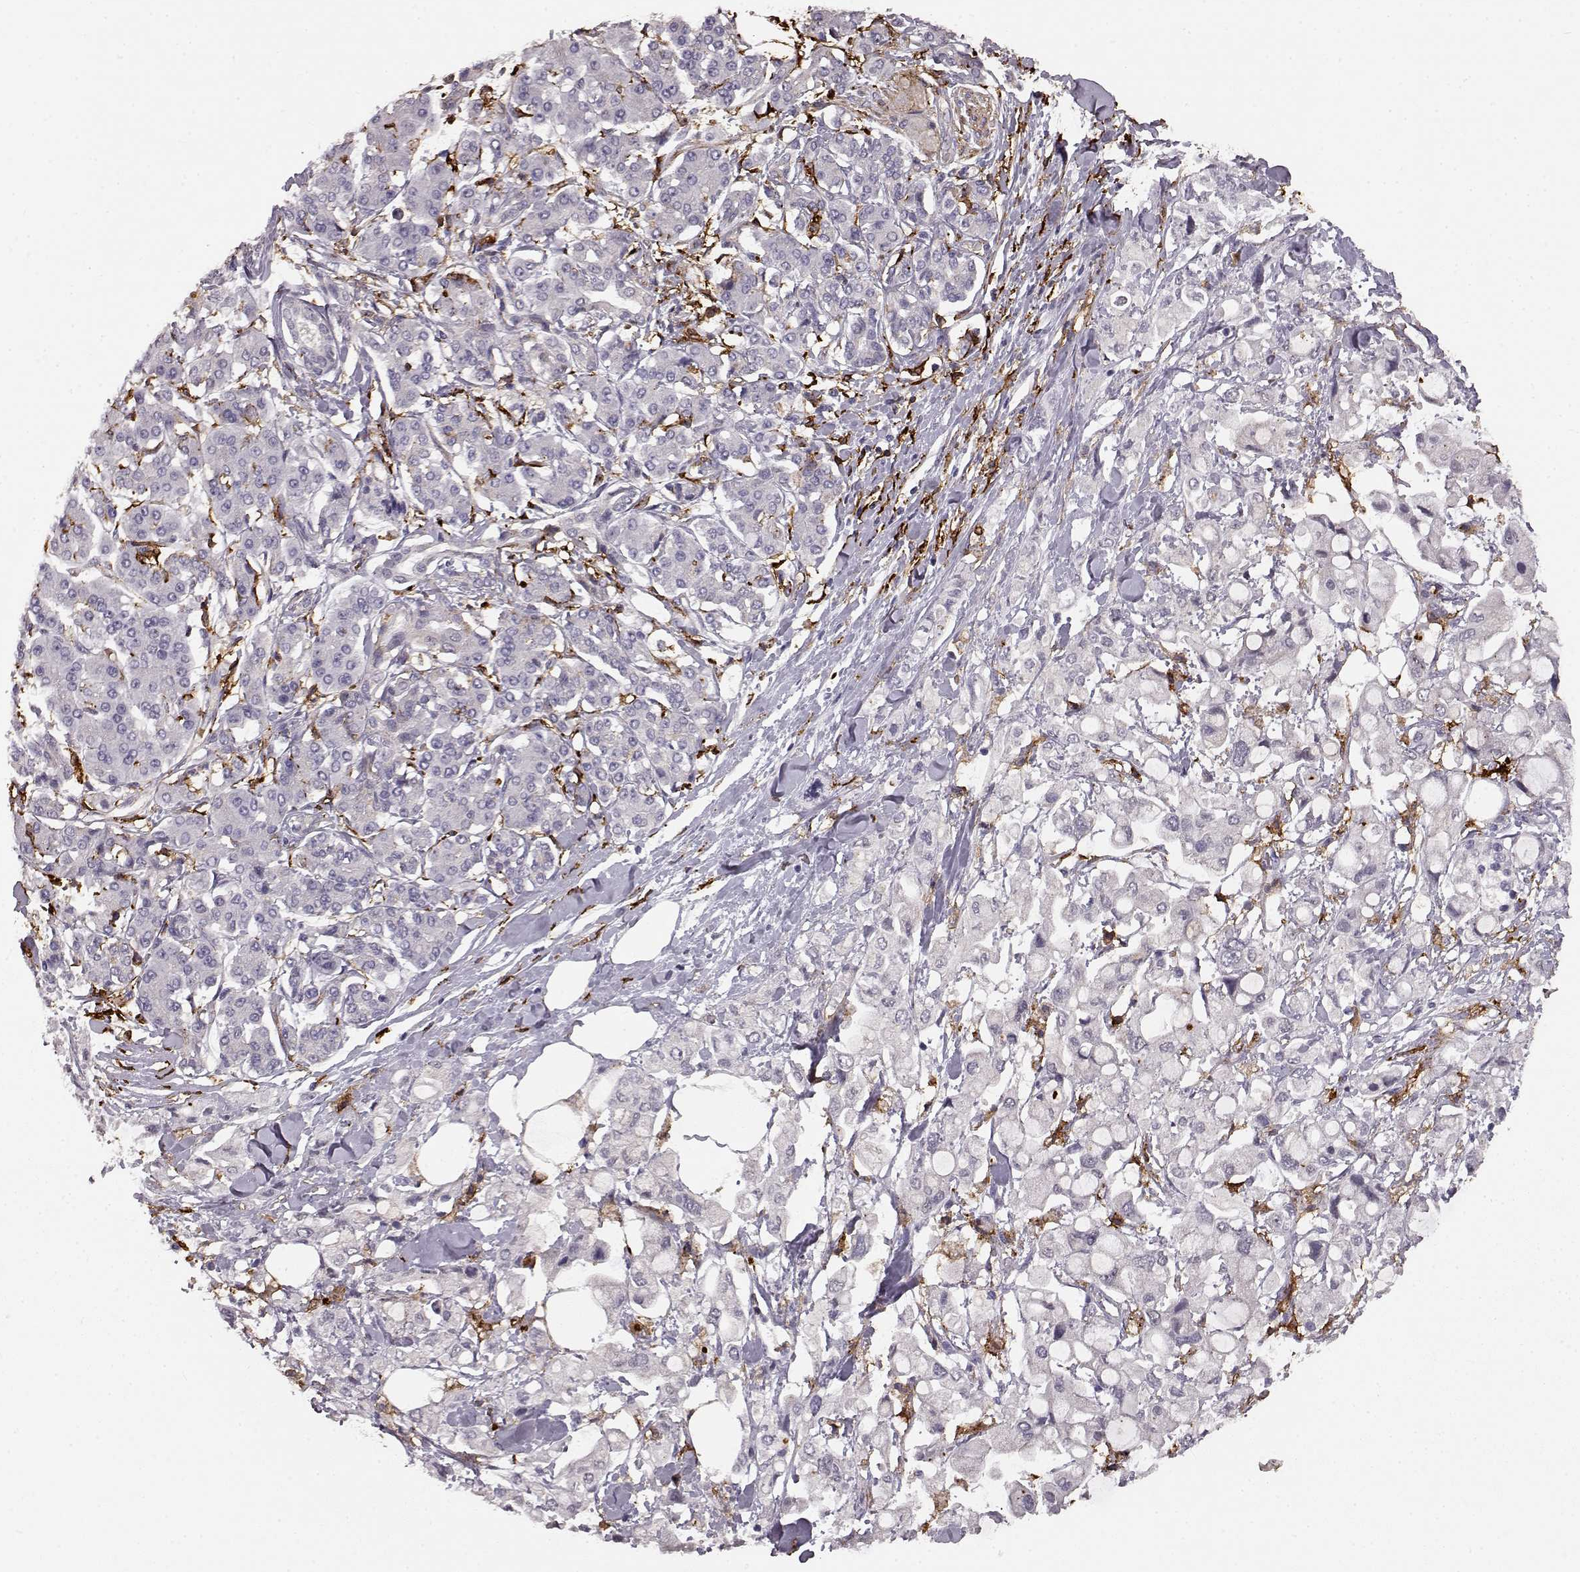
{"staining": {"intensity": "negative", "quantity": "none", "location": "none"}, "tissue": "pancreatic cancer", "cell_type": "Tumor cells", "image_type": "cancer", "snomed": [{"axis": "morphology", "description": "Adenocarcinoma, NOS"}, {"axis": "topography", "description": "Pancreas"}], "caption": "Immunohistochemical staining of human pancreatic adenocarcinoma exhibits no significant expression in tumor cells.", "gene": "CCNF", "patient": {"sex": "female", "age": 56}}